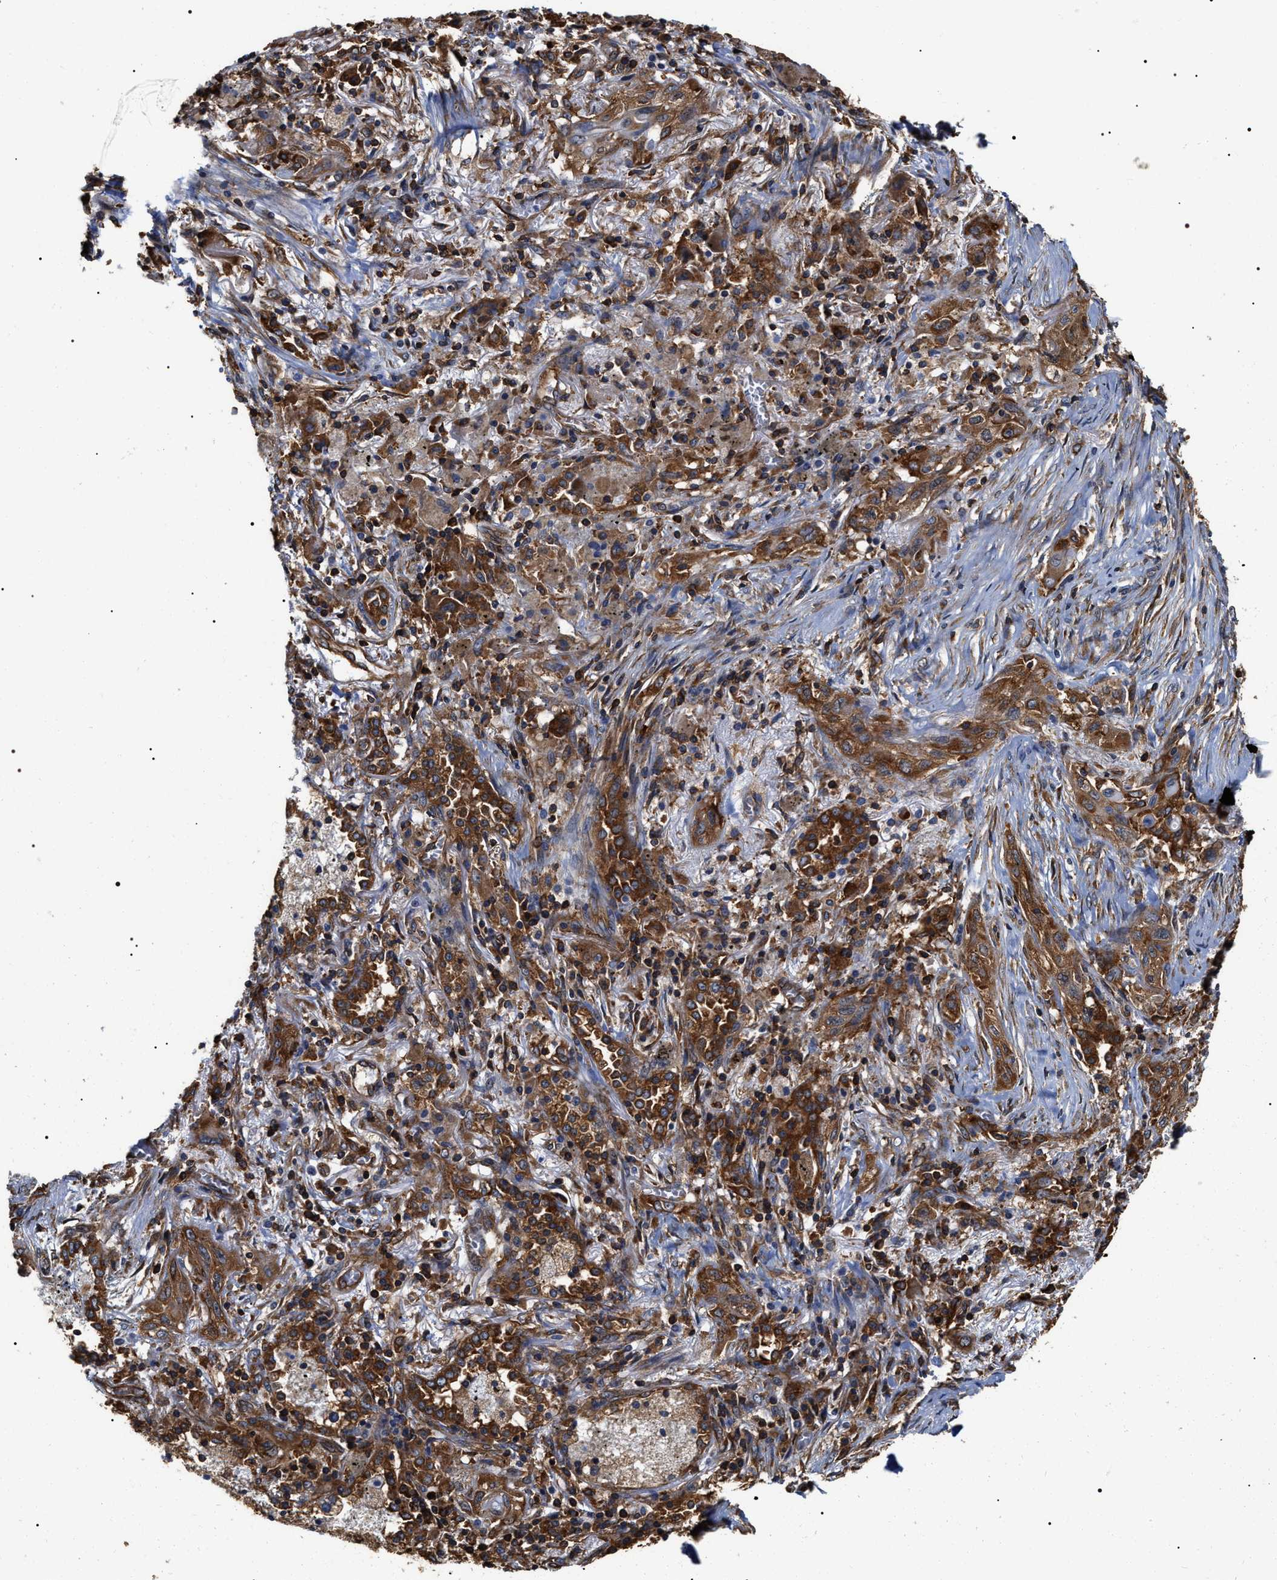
{"staining": {"intensity": "strong", "quantity": ">75%", "location": "cytoplasmic/membranous"}, "tissue": "lung cancer", "cell_type": "Tumor cells", "image_type": "cancer", "snomed": [{"axis": "morphology", "description": "Squamous cell carcinoma, NOS"}, {"axis": "topography", "description": "Lung"}], "caption": "Lung cancer was stained to show a protein in brown. There is high levels of strong cytoplasmic/membranous expression in approximately >75% of tumor cells. (IHC, brightfield microscopy, high magnification).", "gene": "SERBP1", "patient": {"sex": "female", "age": 47}}